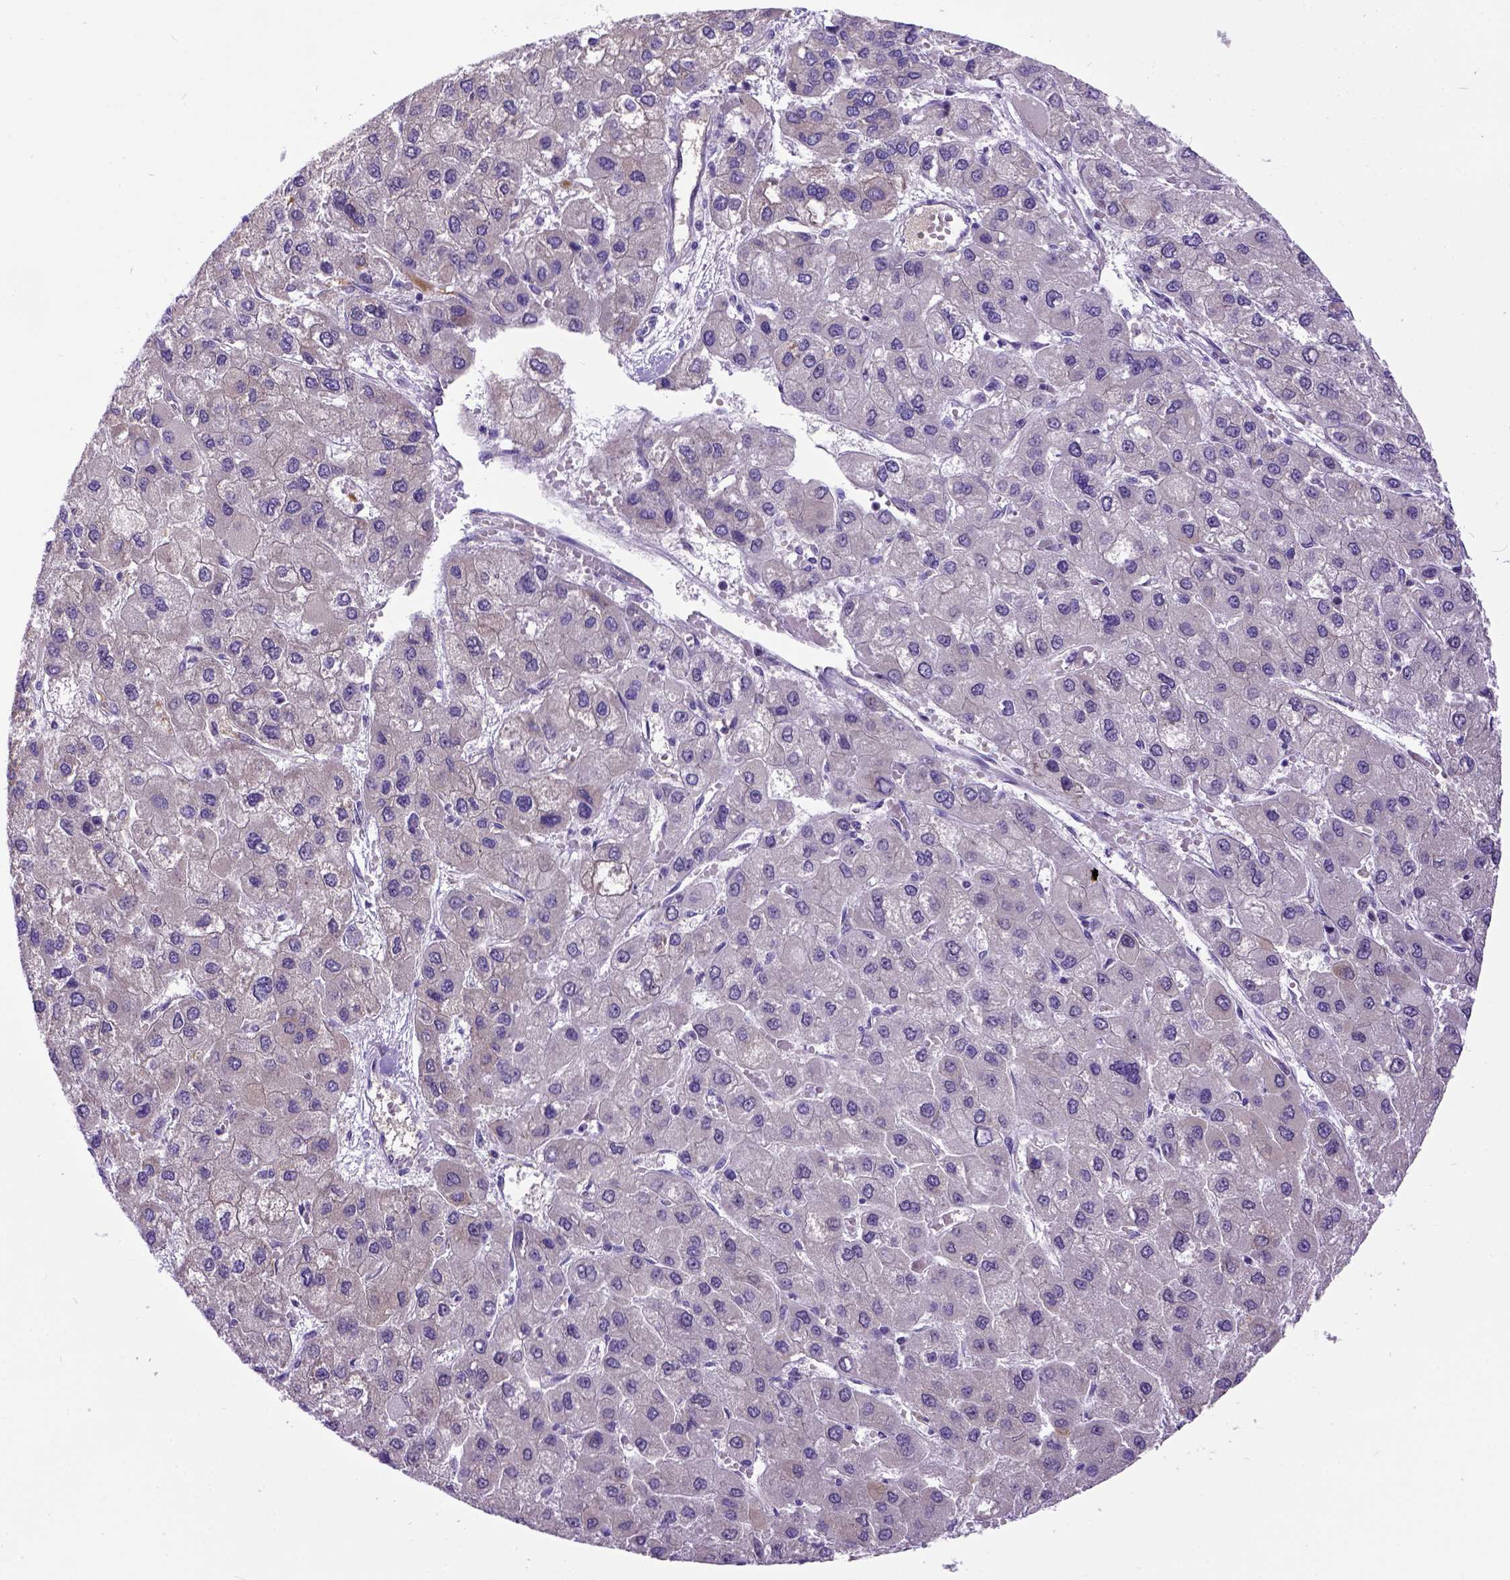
{"staining": {"intensity": "weak", "quantity": "25%-75%", "location": "cytoplasmic/membranous"}, "tissue": "liver cancer", "cell_type": "Tumor cells", "image_type": "cancer", "snomed": [{"axis": "morphology", "description": "Carcinoma, Hepatocellular, NOS"}, {"axis": "topography", "description": "Liver"}], "caption": "IHC (DAB (3,3'-diaminobenzidine)) staining of human liver cancer (hepatocellular carcinoma) shows weak cytoplasmic/membranous protein expression in approximately 25%-75% of tumor cells.", "gene": "NEK5", "patient": {"sex": "female", "age": 41}}